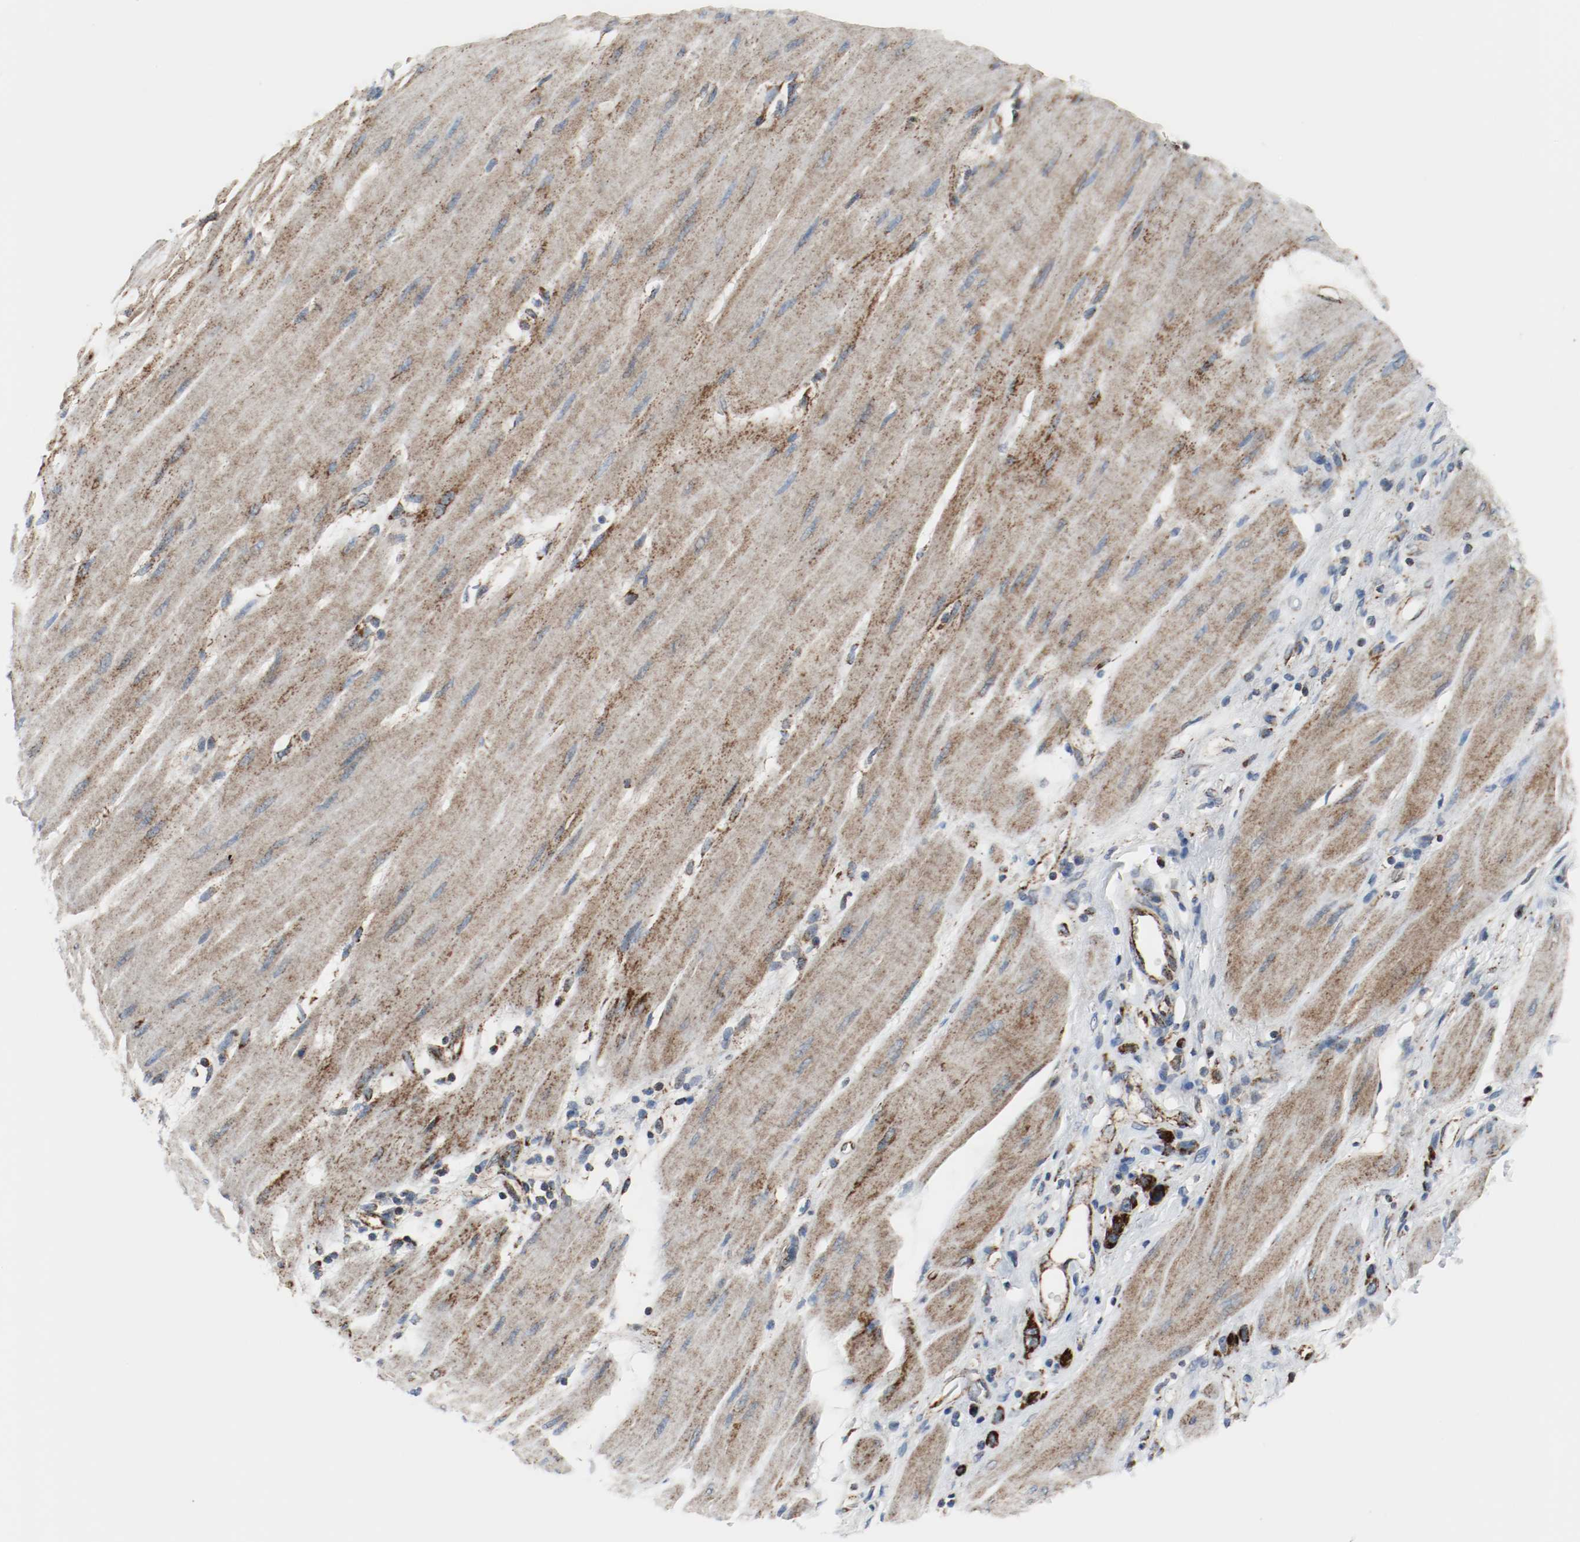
{"staining": {"intensity": "strong", "quantity": ">75%", "location": "cytoplasmic/membranous"}, "tissue": "stomach cancer", "cell_type": "Tumor cells", "image_type": "cancer", "snomed": [{"axis": "morphology", "description": "Adenocarcinoma, NOS"}, {"axis": "topography", "description": "Stomach"}], "caption": "Stomach adenocarcinoma stained with IHC displays strong cytoplasmic/membranous expression in about >75% of tumor cells.", "gene": "TXNRD1", "patient": {"sex": "male", "age": 82}}